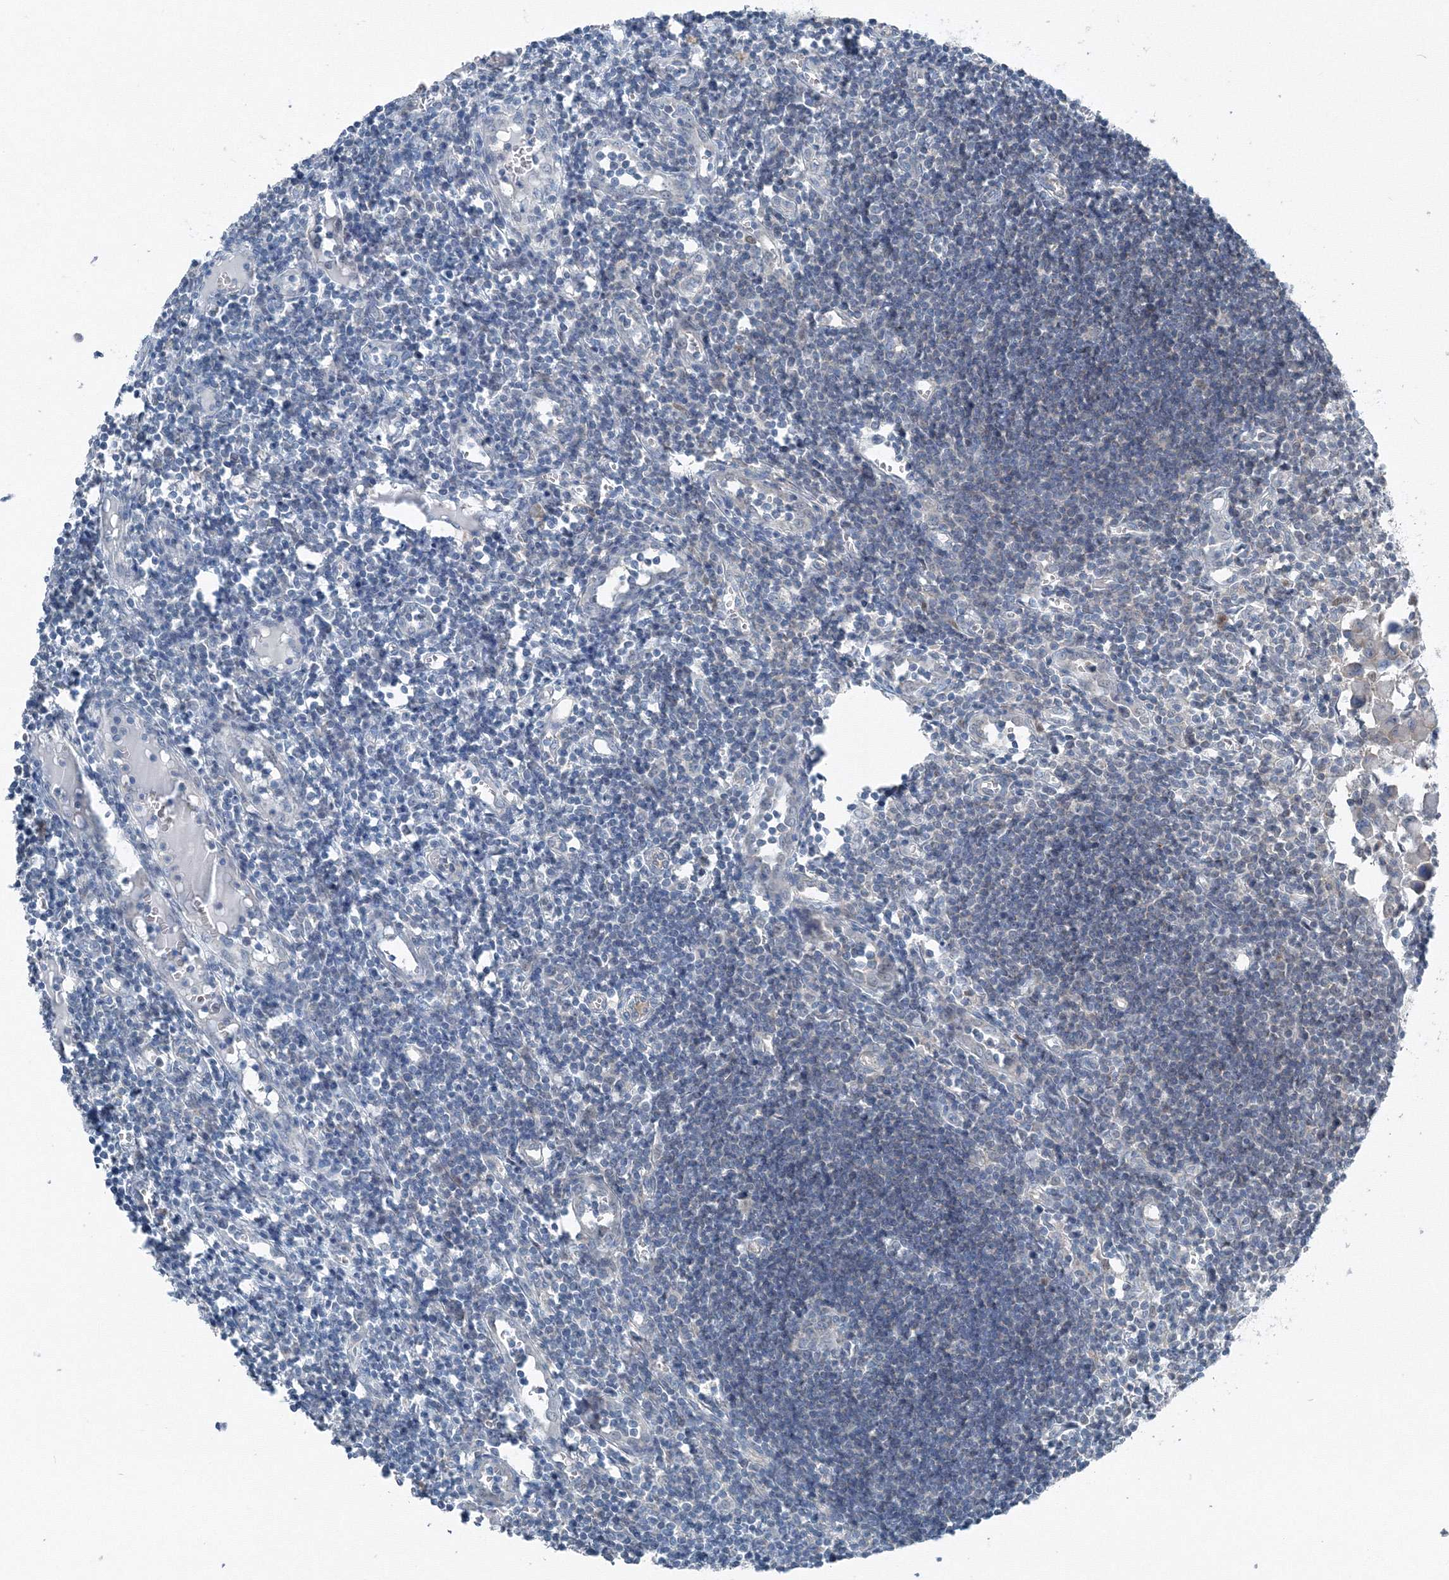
{"staining": {"intensity": "moderate", "quantity": "25%-75%", "location": "cytoplasmic/membranous"}, "tissue": "lymph node", "cell_type": "Germinal center cells", "image_type": "normal", "snomed": [{"axis": "morphology", "description": "Normal tissue, NOS"}, {"axis": "morphology", "description": "Malignant melanoma, Metastatic site"}, {"axis": "topography", "description": "Lymph node"}], "caption": "A brown stain shows moderate cytoplasmic/membranous staining of a protein in germinal center cells of benign human lymph node.", "gene": "TPRKB", "patient": {"sex": "male", "age": 41}}